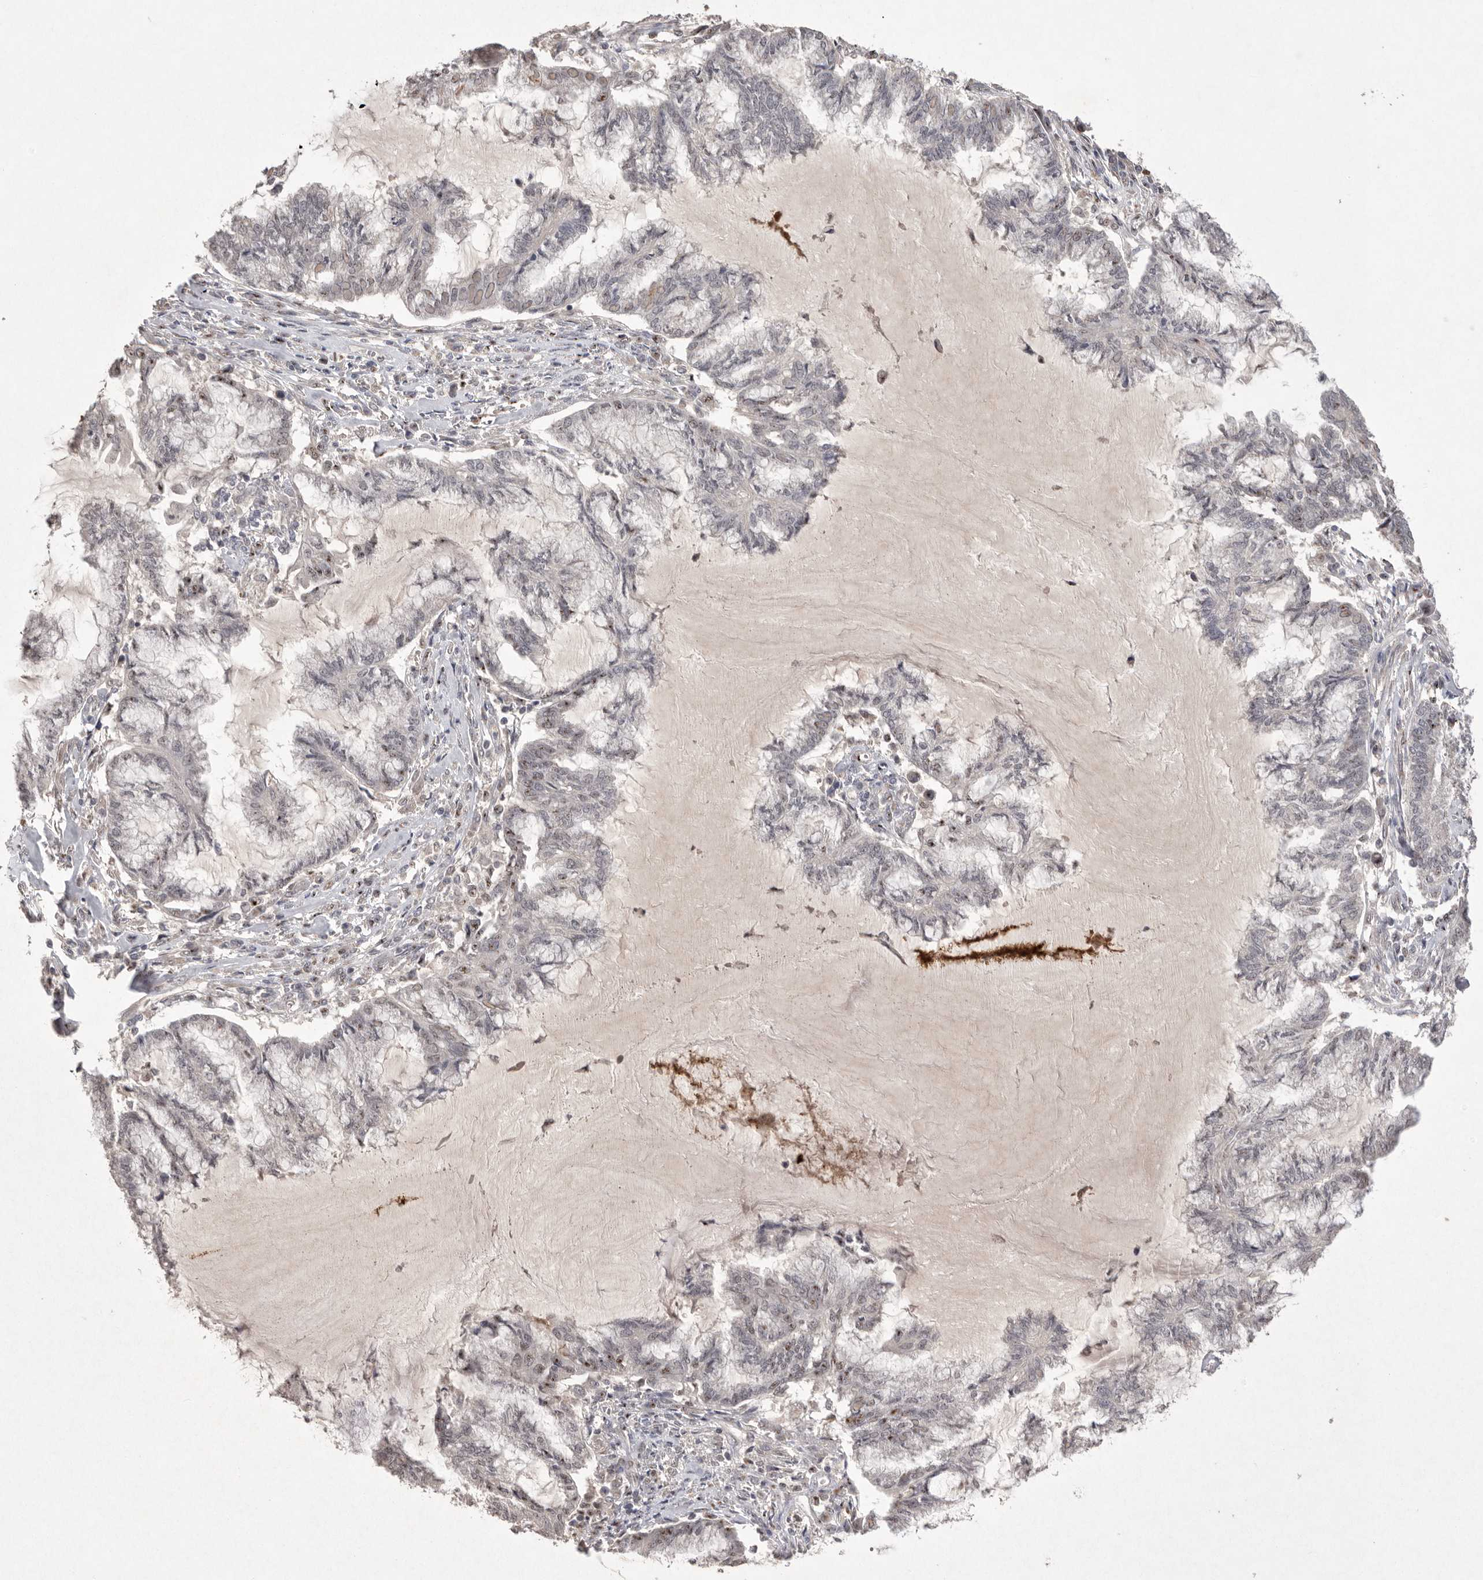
{"staining": {"intensity": "negative", "quantity": "none", "location": "none"}, "tissue": "endometrial cancer", "cell_type": "Tumor cells", "image_type": "cancer", "snomed": [{"axis": "morphology", "description": "Adenocarcinoma, NOS"}, {"axis": "topography", "description": "Endometrium"}], "caption": "Immunohistochemical staining of adenocarcinoma (endometrial) shows no significant expression in tumor cells. (IHC, brightfield microscopy, high magnification).", "gene": "HUS1", "patient": {"sex": "female", "age": 86}}